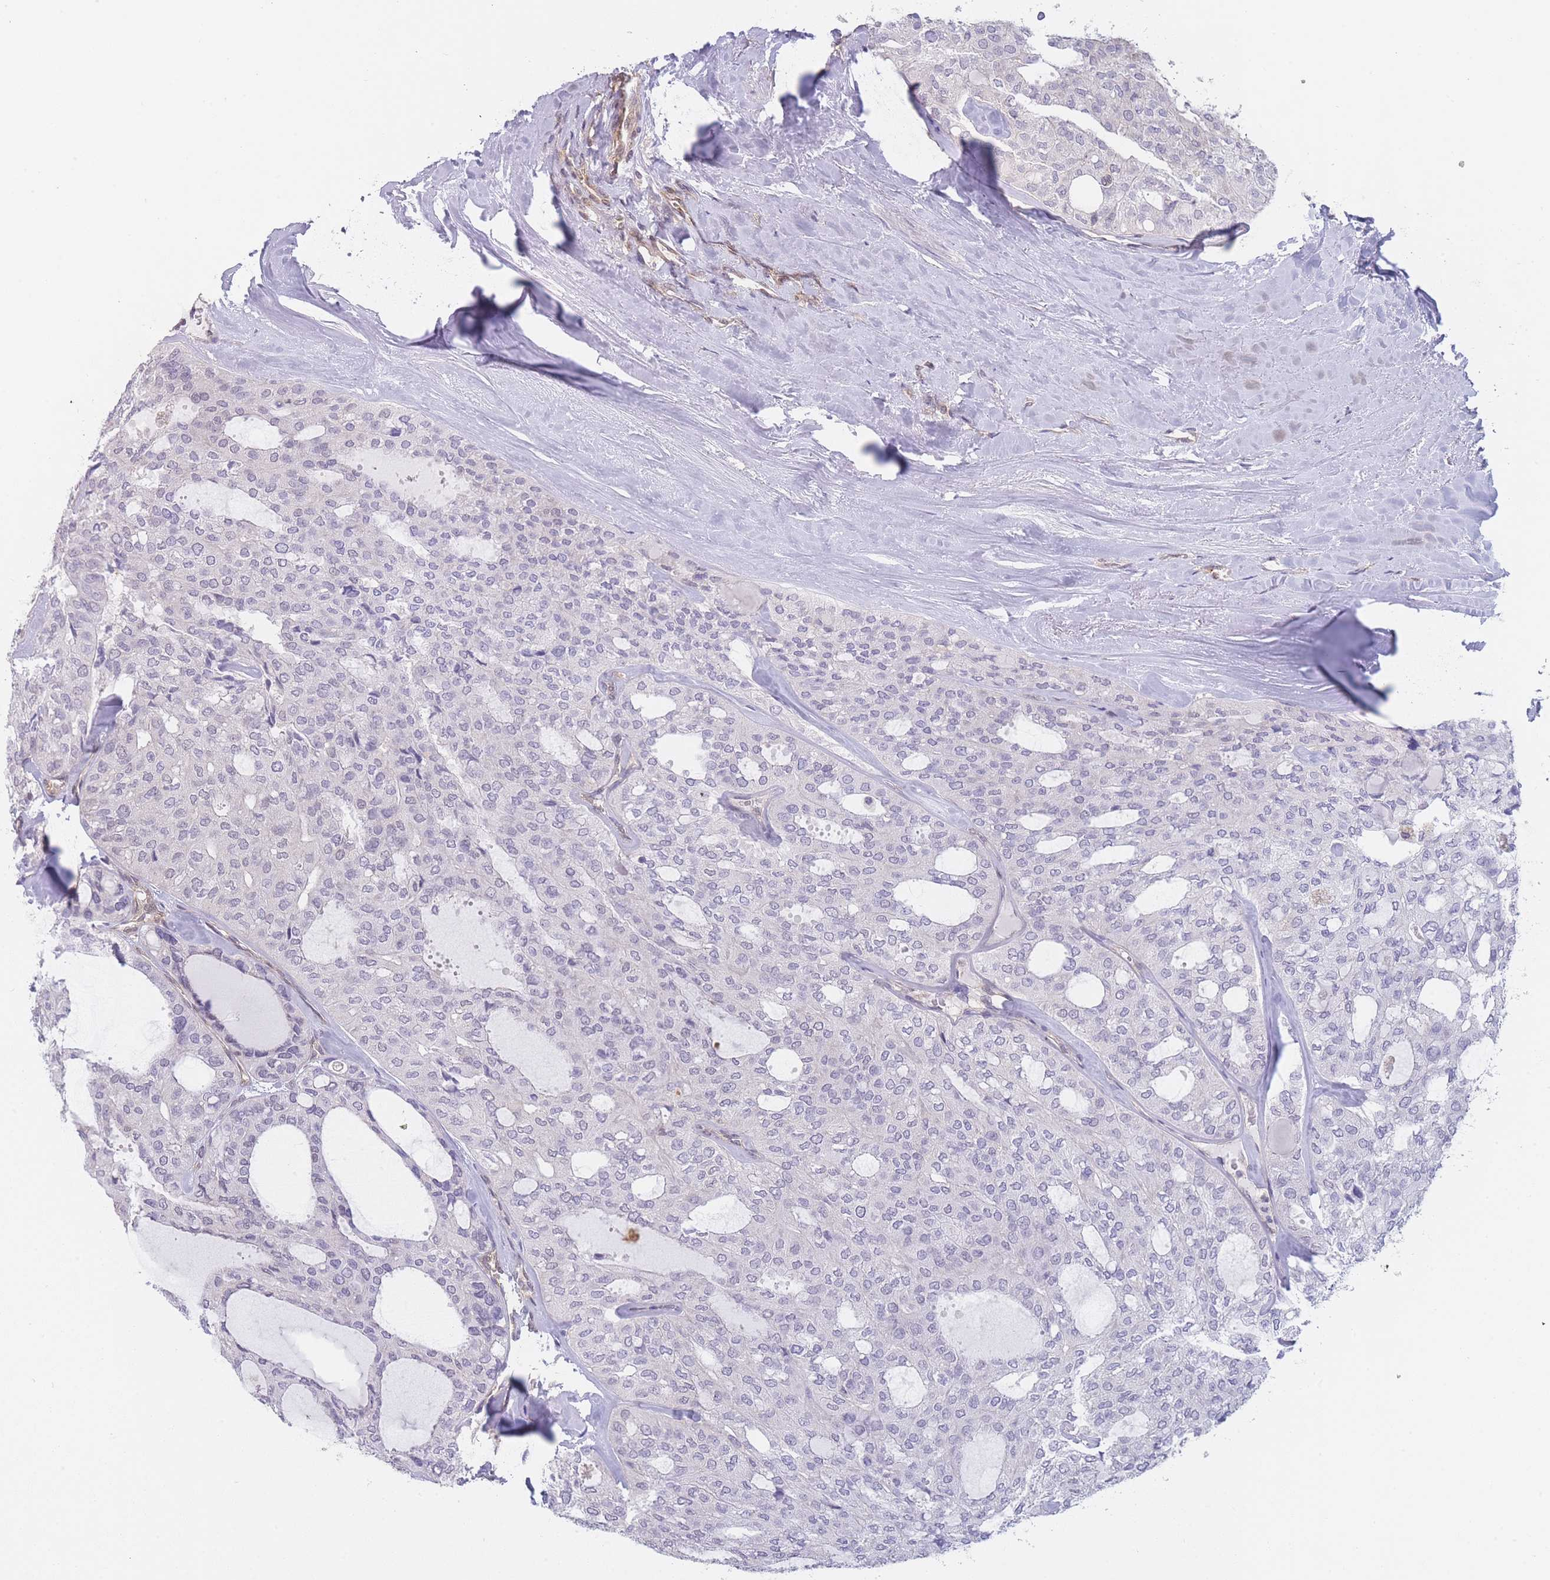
{"staining": {"intensity": "negative", "quantity": "none", "location": "none"}, "tissue": "thyroid cancer", "cell_type": "Tumor cells", "image_type": "cancer", "snomed": [{"axis": "morphology", "description": "Follicular adenoma carcinoma, NOS"}, {"axis": "topography", "description": "Thyroid gland"}], "caption": "Immunohistochemical staining of thyroid cancer demonstrates no significant expression in tumor cells. The staining was performed using DAB (3,3'-diaminobenzidine) to visualize the protein expression in brown, while the nuclei were stained in blue with hematoxylin (Magnification: 20x).", "gene": "MRI1", "patient": {"sex": "male", "age": 75}}